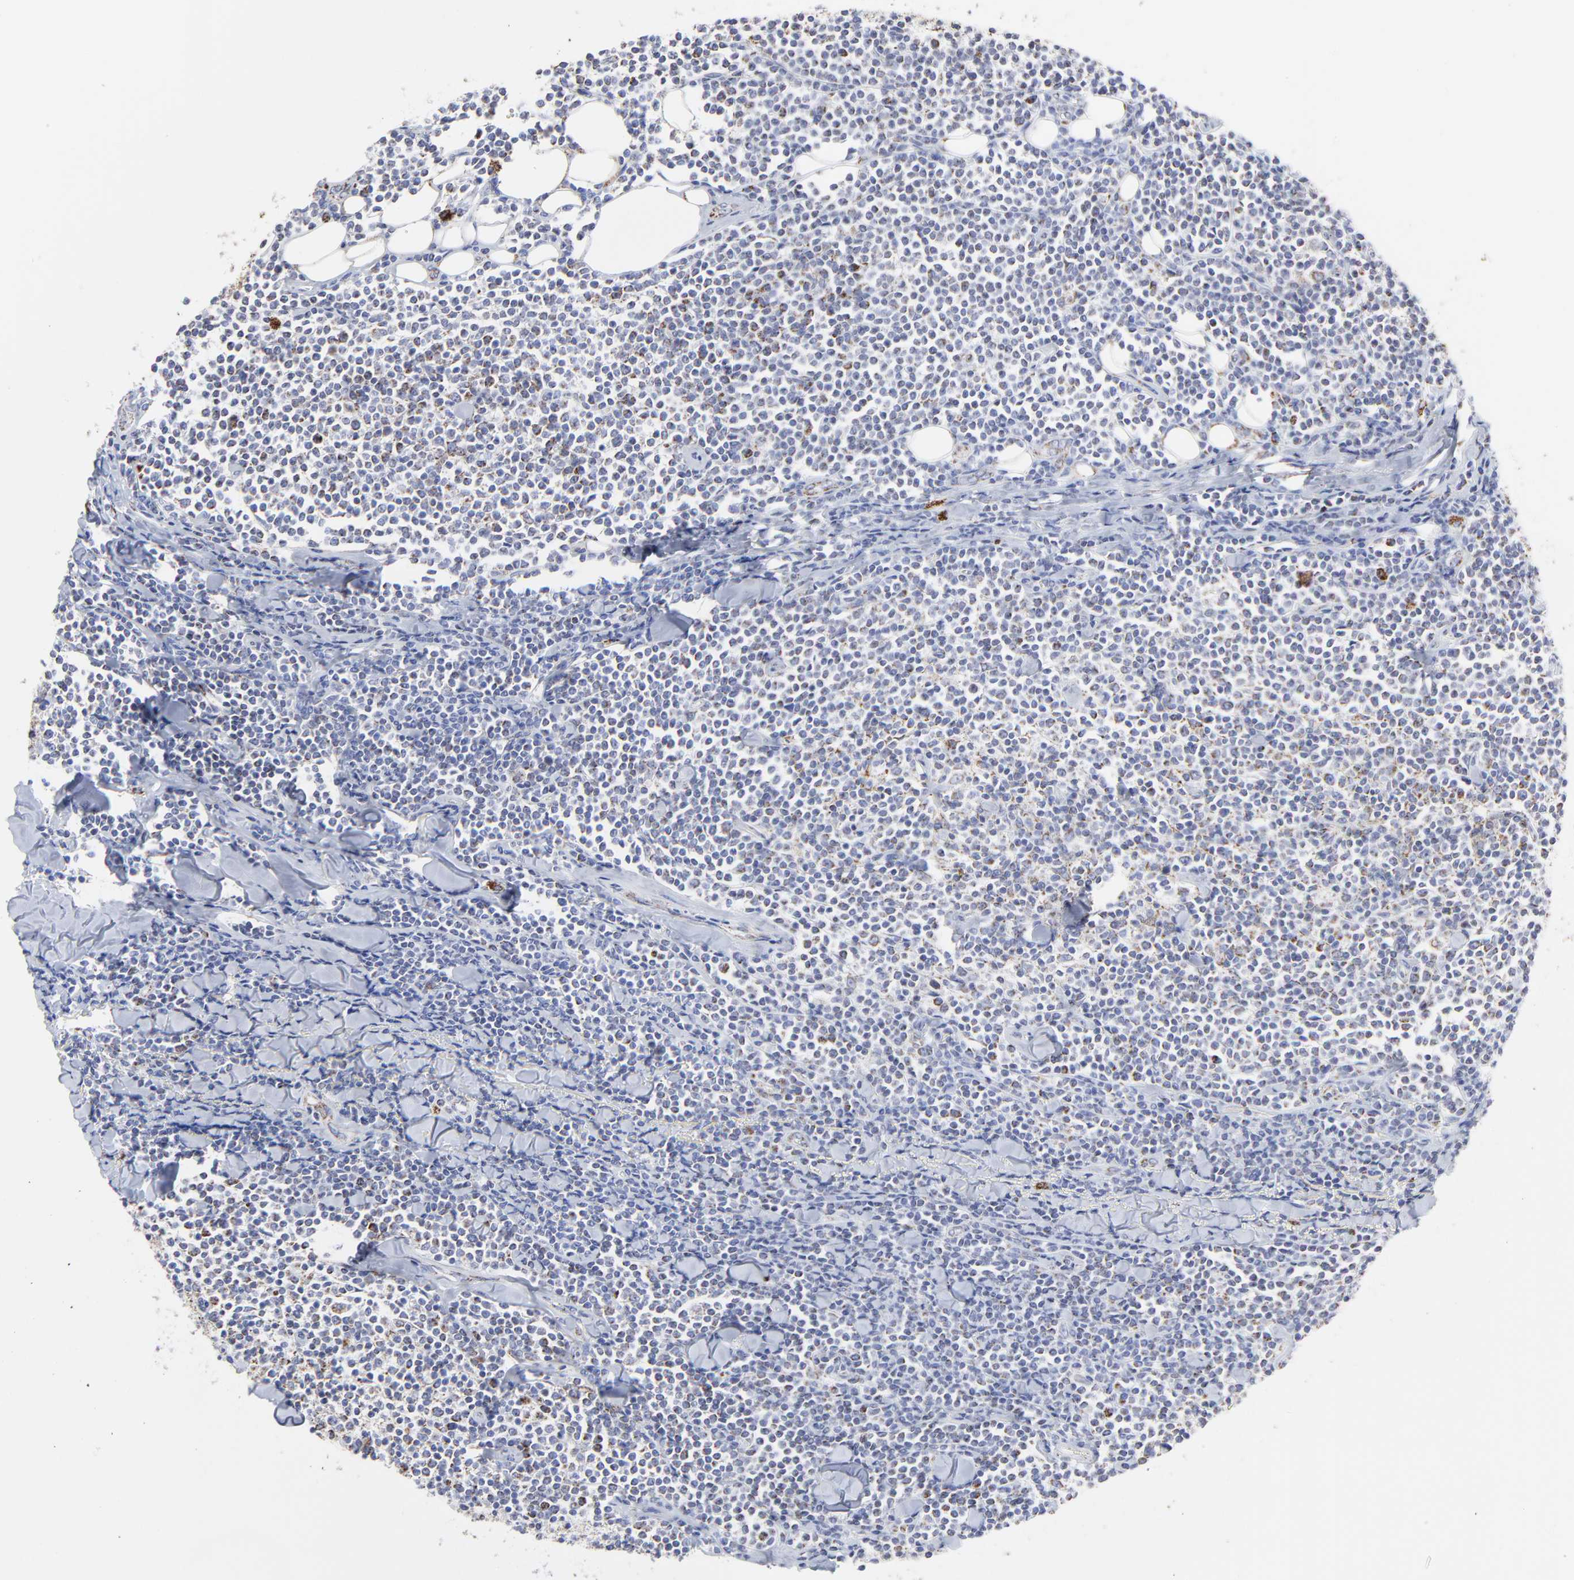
{"staining": {"intensity": "moderate", "quantity": "<25%", "location": "cytoplasmic/membranous"}, "tissue": "lymphoma", "cell_type": "Tumor cells", "image_type": "cancer", "snomed": [{"axis": "morphology", "description": "Malignant lymphoma, non-Hodgkin's type, Low grade"}, {"axis": "topography", "description": "Soft tissue"}], "caption": "An image showing moderate cytoplasmic/membranous staining in about <25% of tumor cells in lymphoma, as visualized by brown immunohistochemical staining.", "gene": "PINK1", "patient": {"sex": "male", "age": 92}}